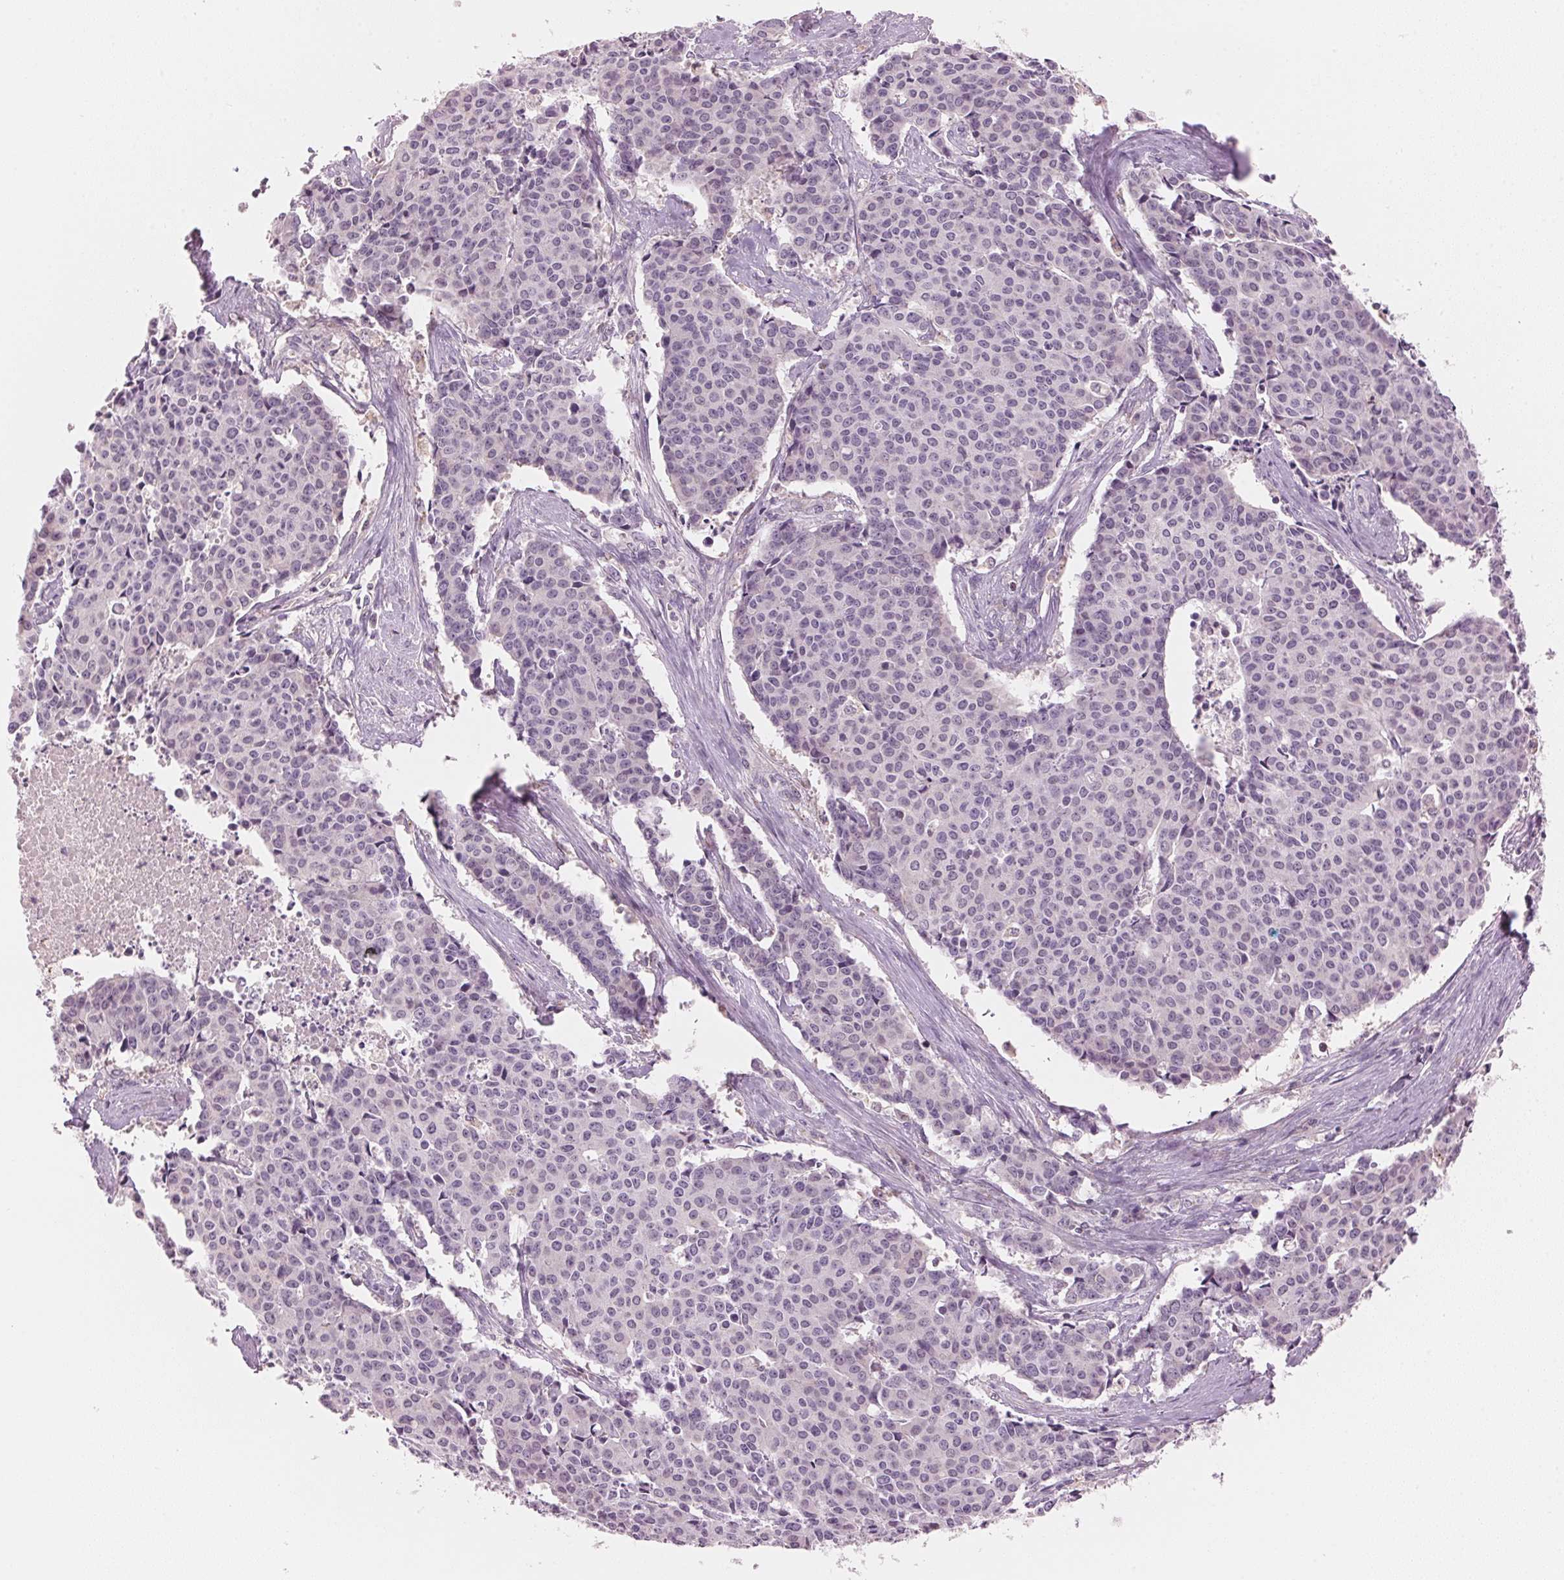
{"staining": {"intensity": "negative", "quantity": "none", "location": "none"}, "tissue": "cervical cancer", "cell_type": "Tumor cells", "image_type": "cancer", "snomed": [{"axis": "morphology", "description": "Squamous cell carcinoma, NOS"}, {"axis": "topography", "description": "Cervix"}], "caption": "A histopathology image of human cervical squamous cell carcinoma is negative for staining in tumor cells.", "gene": "HOXB13", "patient": {"sex": "female", "age": 28}}